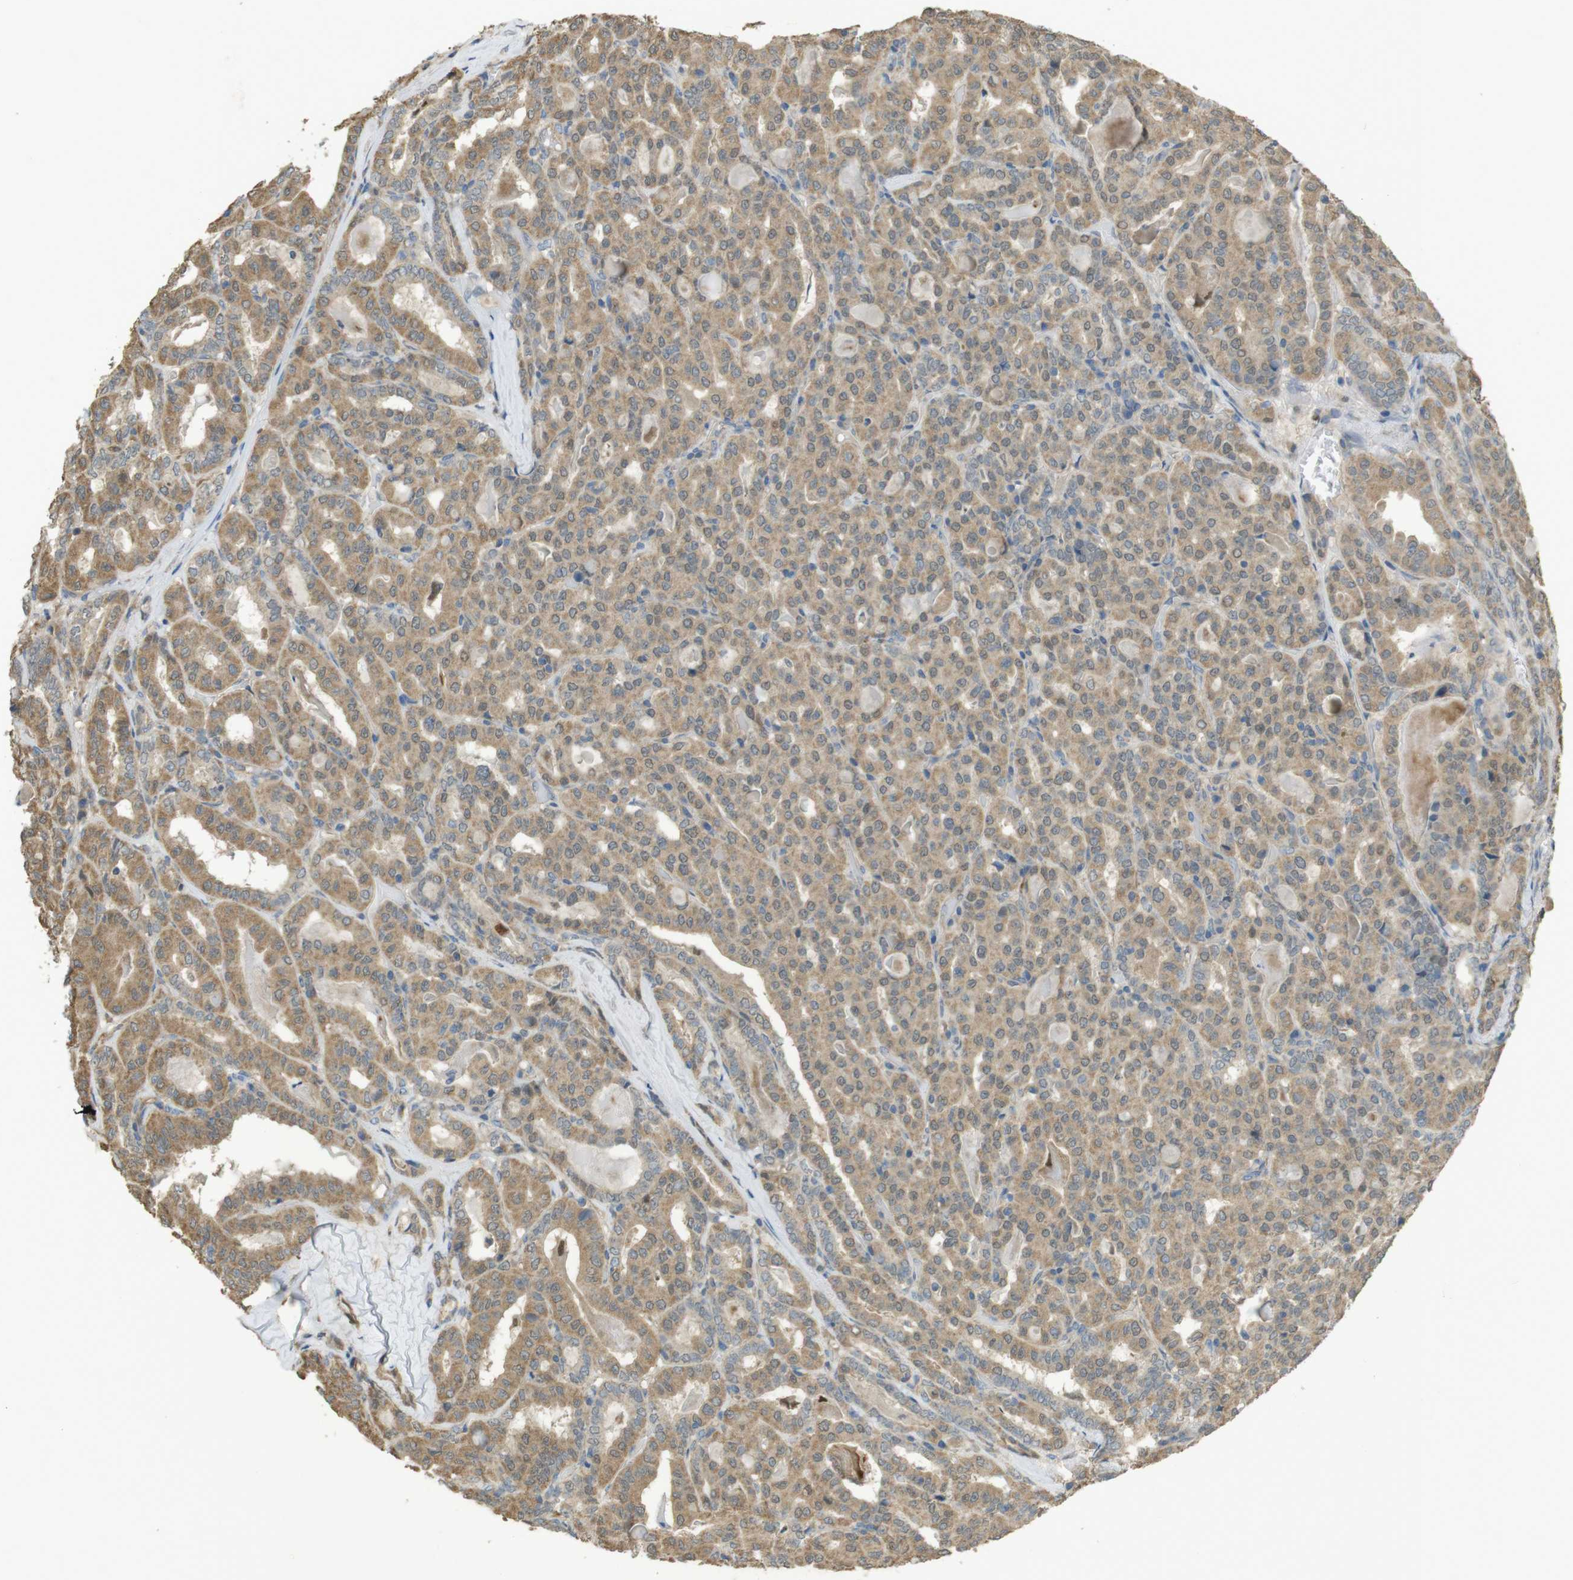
{"staining": {"intensity": "weak", "quantity": ">75%", "location": "cytoplasmic/membranous"}, "tissue": "thyroid cancer", "cell_type": "Tumor cells", "image_type": "cancer", "snomed": [{"axis": "morphology", "description": "Papillary adenocarcinoma, NOS"}, {"axis": "topography", "description": "Thyroid gland"}], "caption": "IHC micrograph of neoplastic tissue: human thyroid papillary adenocarcinoma stained using IHC demonstrates low levels of weak protein expression localized specifically in the cytoplasmic/membranous of tumor cells, appearing as a cytoplasmic/membranous brown color.", "gene": "ZDHHC20", "patient": {"sex": "female", "age": 42}}